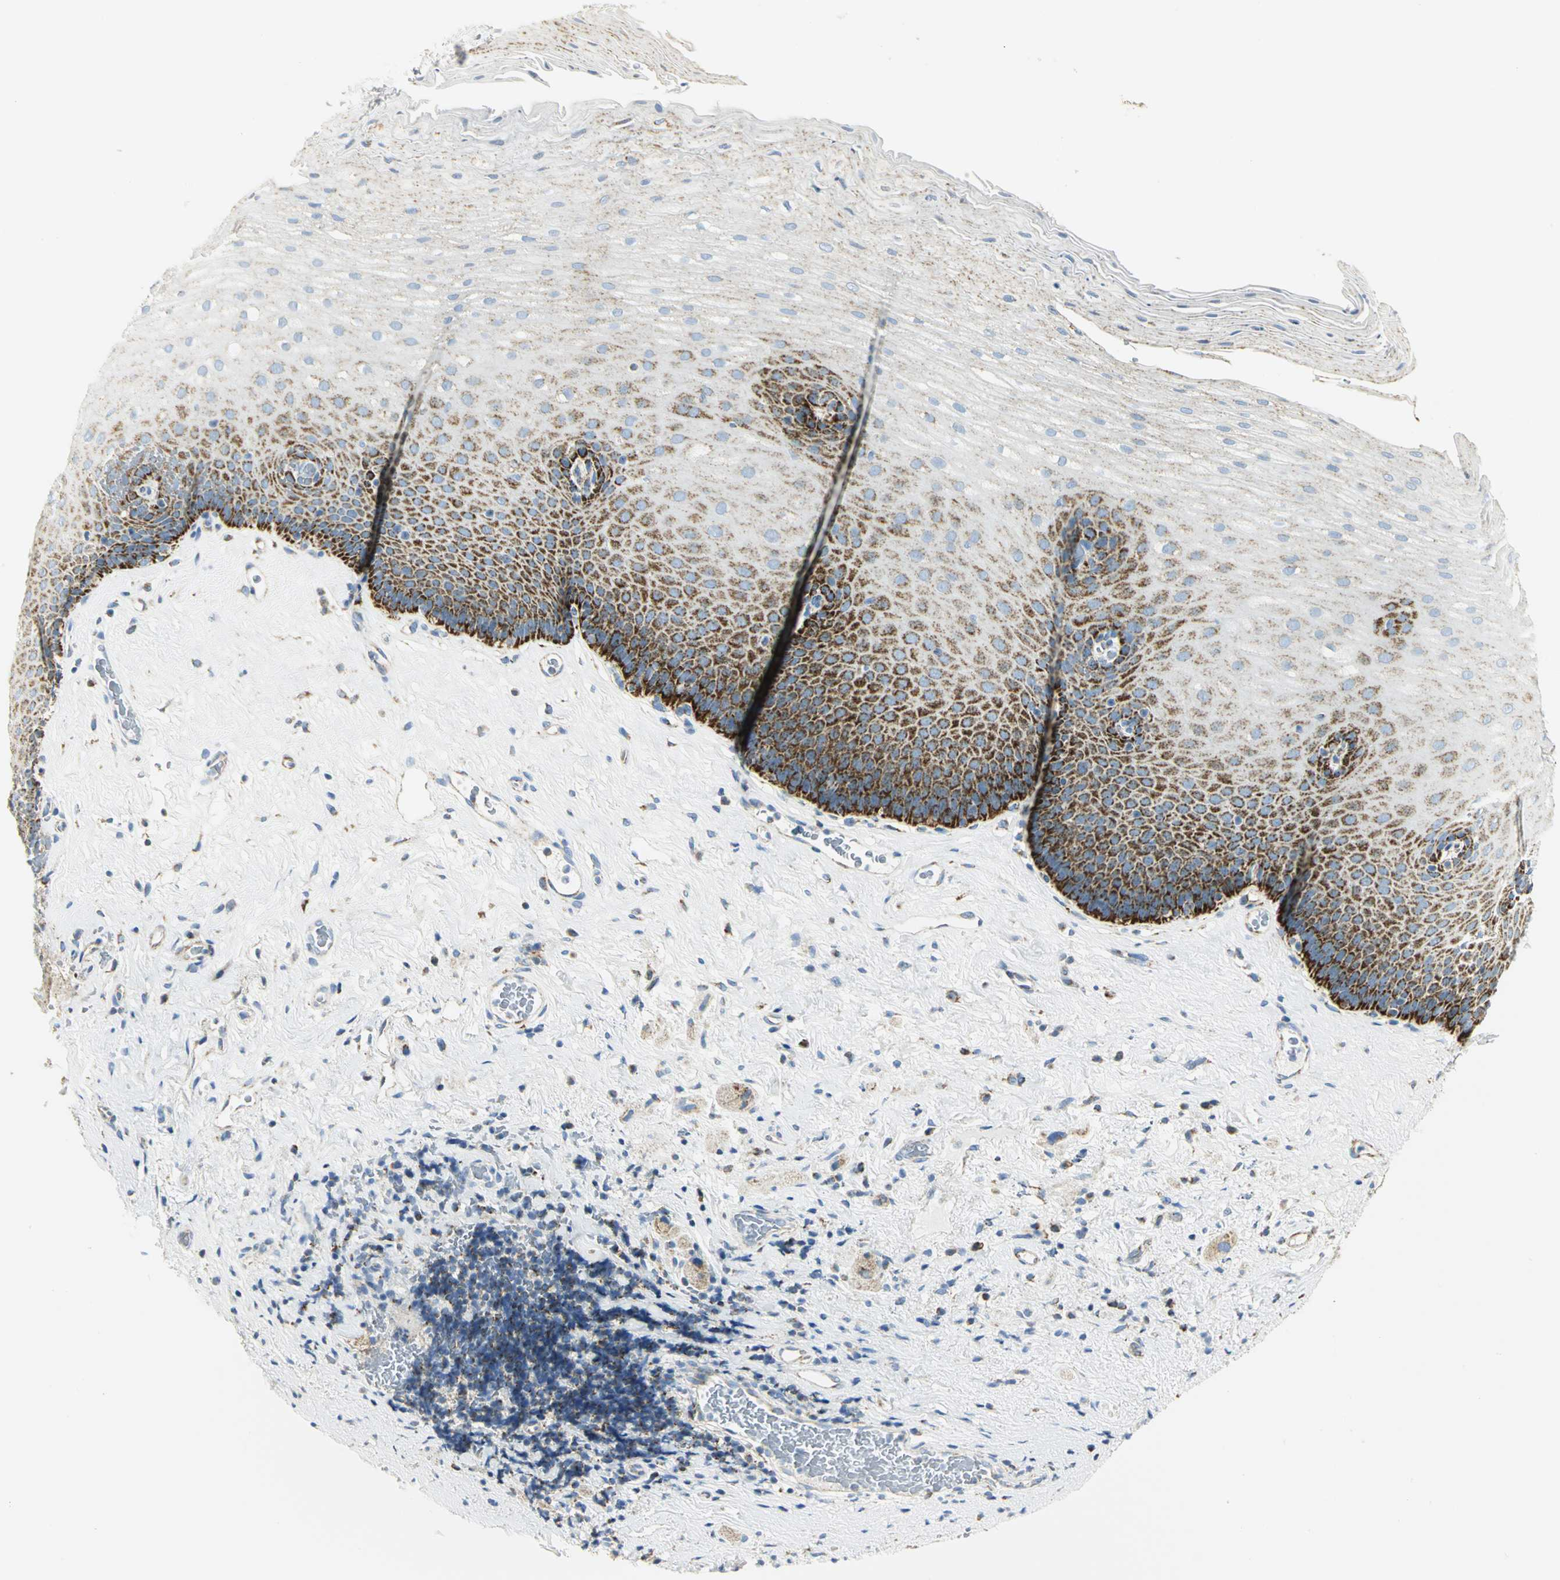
{"staining": {"intensity": "moderate", "quantity": "25%-75%", "location": "cytoplasmic/membranous"}, "tissue": "esophagus", "cell_type": "Squamous epithelial cells", "image_type": "normal", "snomed": [{"axis": "morphology", "description": "Normal tissue, NOS"}, {"axis": "topography", "description": "Esophagus"}], "caption": "High-magnification brightfield microscopy of normal esophagus stained with DAB (3,3'-diaminobenzidine) (brown) and counterstained with hematoxylin (blue). squamous epithelial cells exhibit moderate cytoplasmic/membranous expression is seen in about25%-75% of cells. The staining was performed using DAB, with brown indicating positive protein expression. Nuclei are stained blue with hematoxylin.", "gene": "NTRK1", "patient": {"sex": "male", "age": 62}}